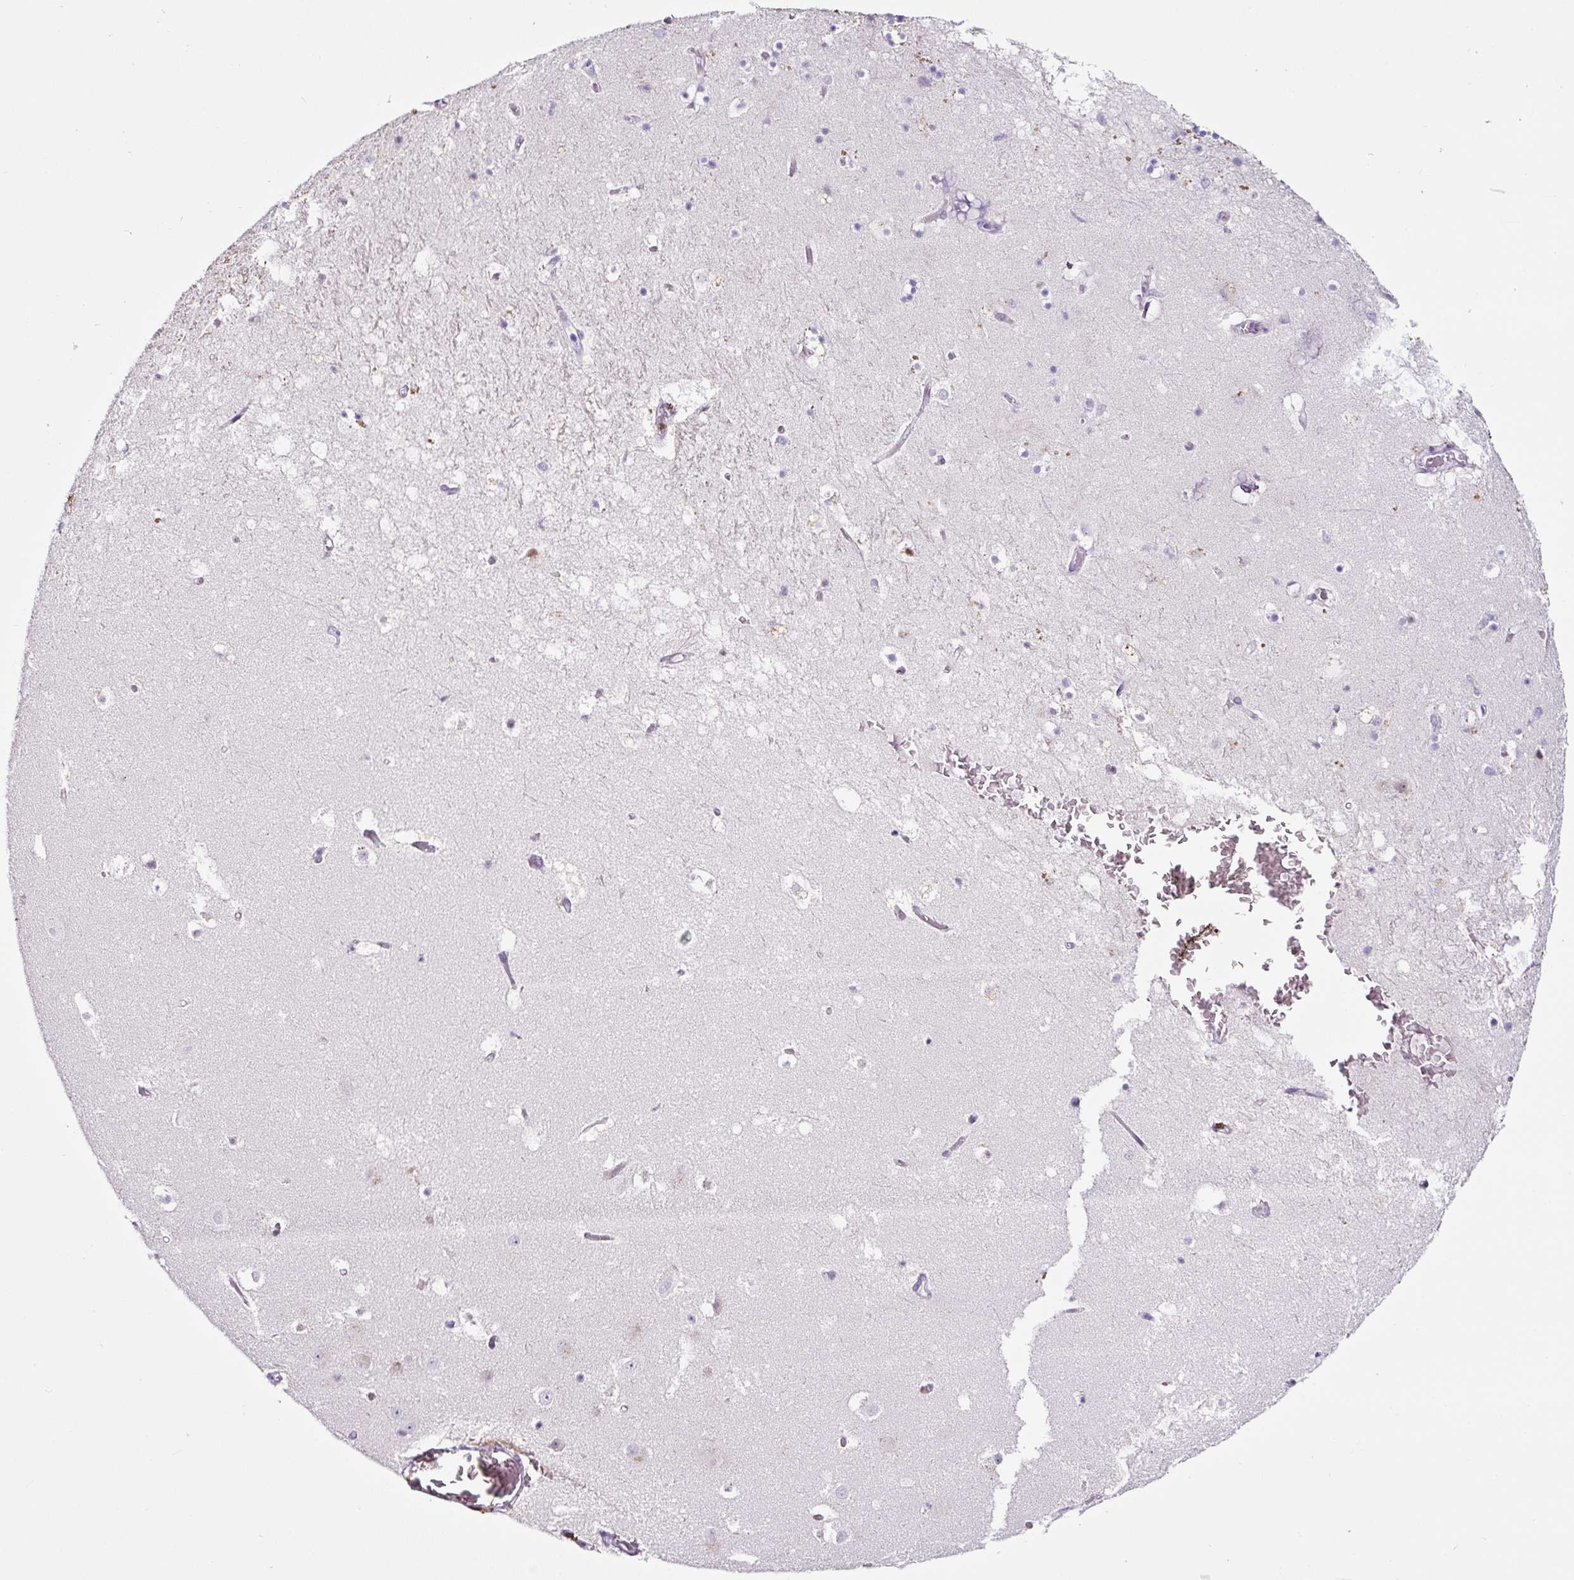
{"staining": {"intensity": "negative", "quantity": "none", "location": "none"}, "tissue": "hippocampus", "cell_type": "Glial cells", "image_type": "normal", "snomed": [{"axis": "morphology", "description": "Normal tissue, NOS"}, {"axis": "topography", "description": "Hippocampus"}], "caption": "Hippocampus stained for a protein using immunohistochemistry demonstrates no expression glial cells.", "gene": "SP8", "patient": {"sex": "female", "age": 52}}